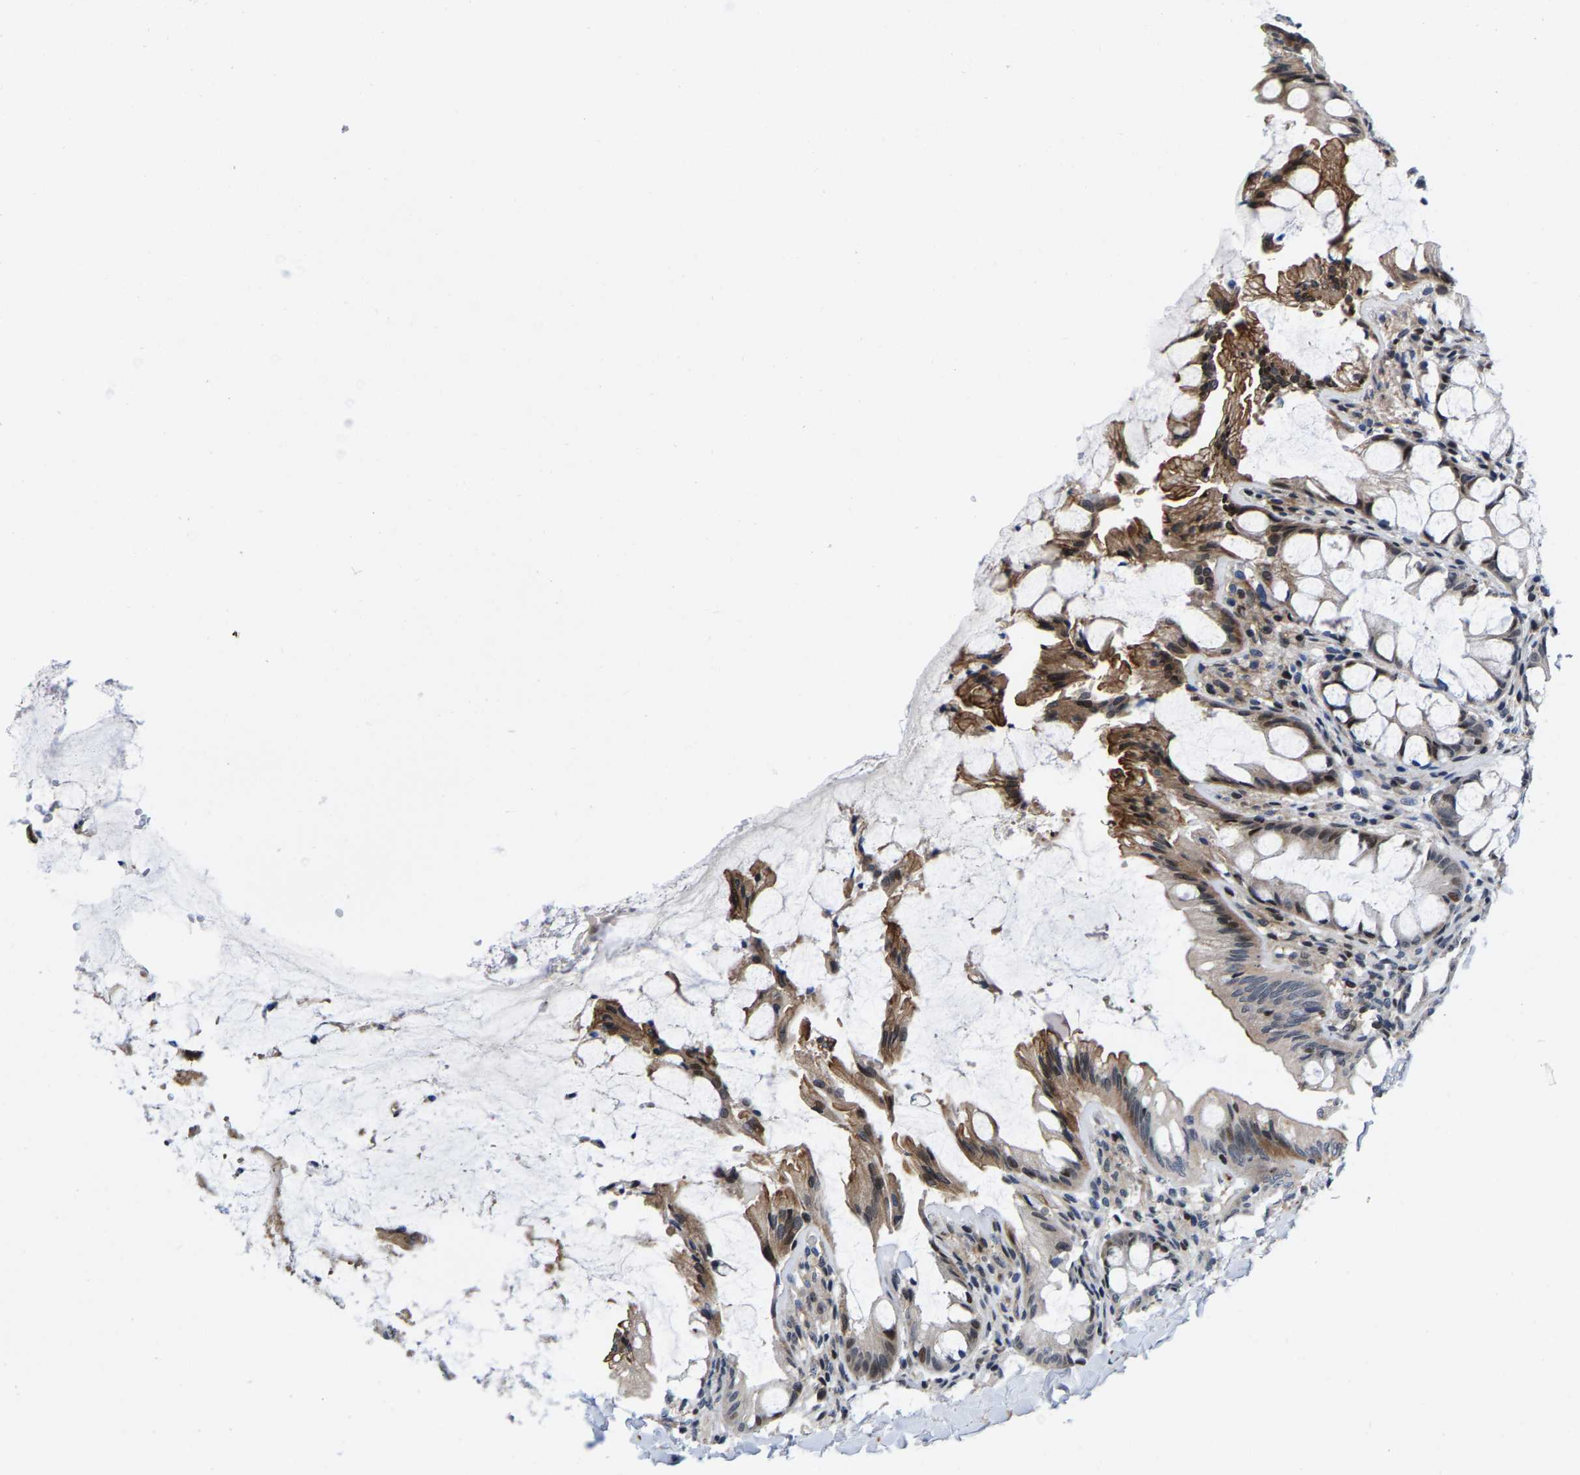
{"staining": {"intensity": "negative", "quantity": "none", "location": "none"}, "tissue": "colon", "cell_type": "Endothelial cells", "image_type": "normal", "snomed": [{"axis": "morphology", "description": "Normal tissue, NOS"}, {"axis": "topography", "description": "Colon"}], "caption": "Immunohistochemistry (IHC) micrograph of normal colon: colon stained with DAB demonstrates no significant protein positivity in endothelial cells.", "gene": "GTPBP10", "patient": {"sex": "male", "age": 47}}